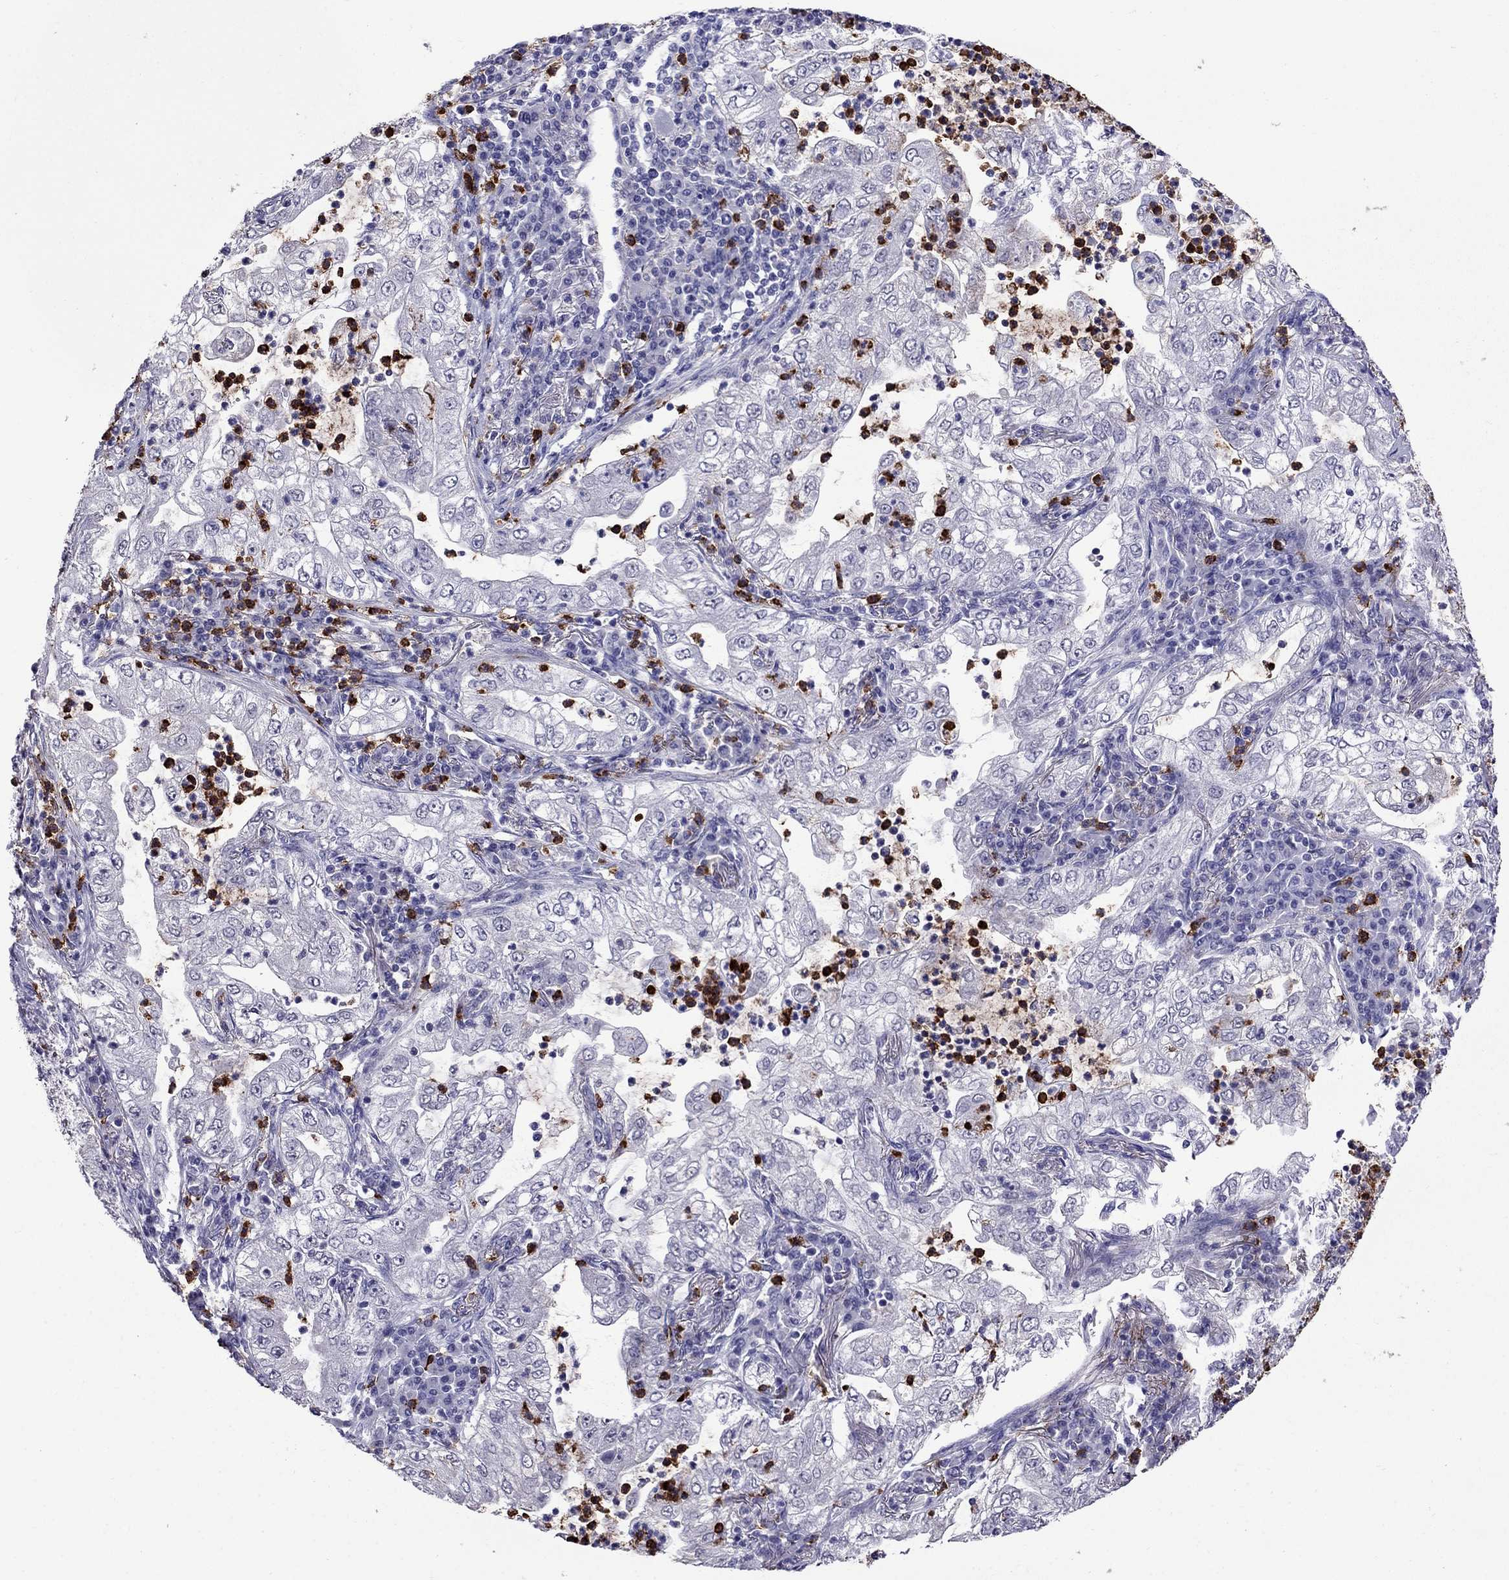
{"staining": {"intensity": "negative", "quantity": "none", "location": "none"}, "tissue": "lung cancer", "cell_type": "Tumor cells", "image_type": "cancer", "snomed": [{"axis": "morphology", "description": "Adenocarcinoma, NOS"}, {"axis": "topography", "description": "Lung"}], "caption": "Tumor cells are negative for brown protein staining in lung adenocarcinoma.", "gene": "OLFM4", "patient": {"sex": "female", "age": 73}}